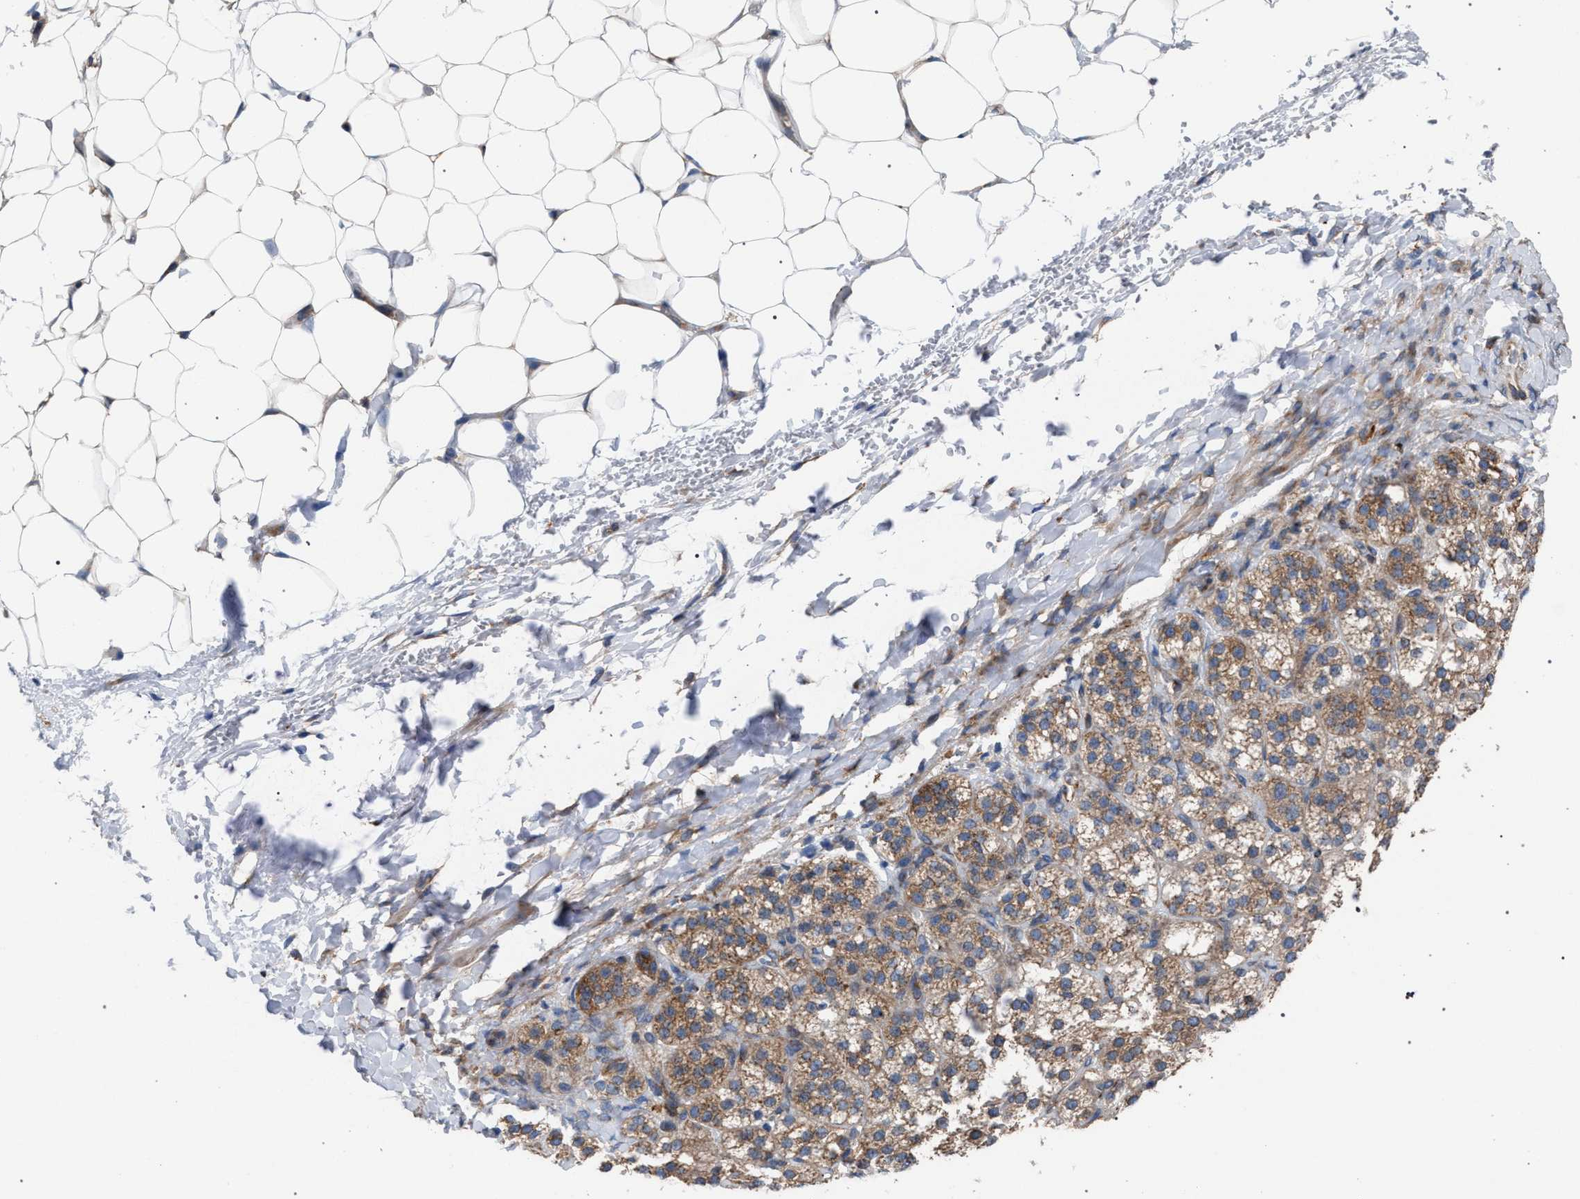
{"staining": {"intensity": "moderate", "quantity": ">75%", "location": "cytoplasmic/membranous"}, "tissue": "adrenal gland", "cell_type": "Glandular cells", "image_type": "normal", "snomed": [{"axis": "morphology", "description": "Normal tissue, NOS"}, {"axis": "topography", "description": "Adrenal gland"}], "caption": "Immunohistochemical staining of benign adrenal gland reveals moderate cytoplasmic/membranous protein positivity in about >75% of glandular cells. (DAB (3,3'-diaminobenzidine) IHC with brightfield microscopy, high magnification).", "gene": "CDR2L", "patient": {"sex": "female", "age": 44}}